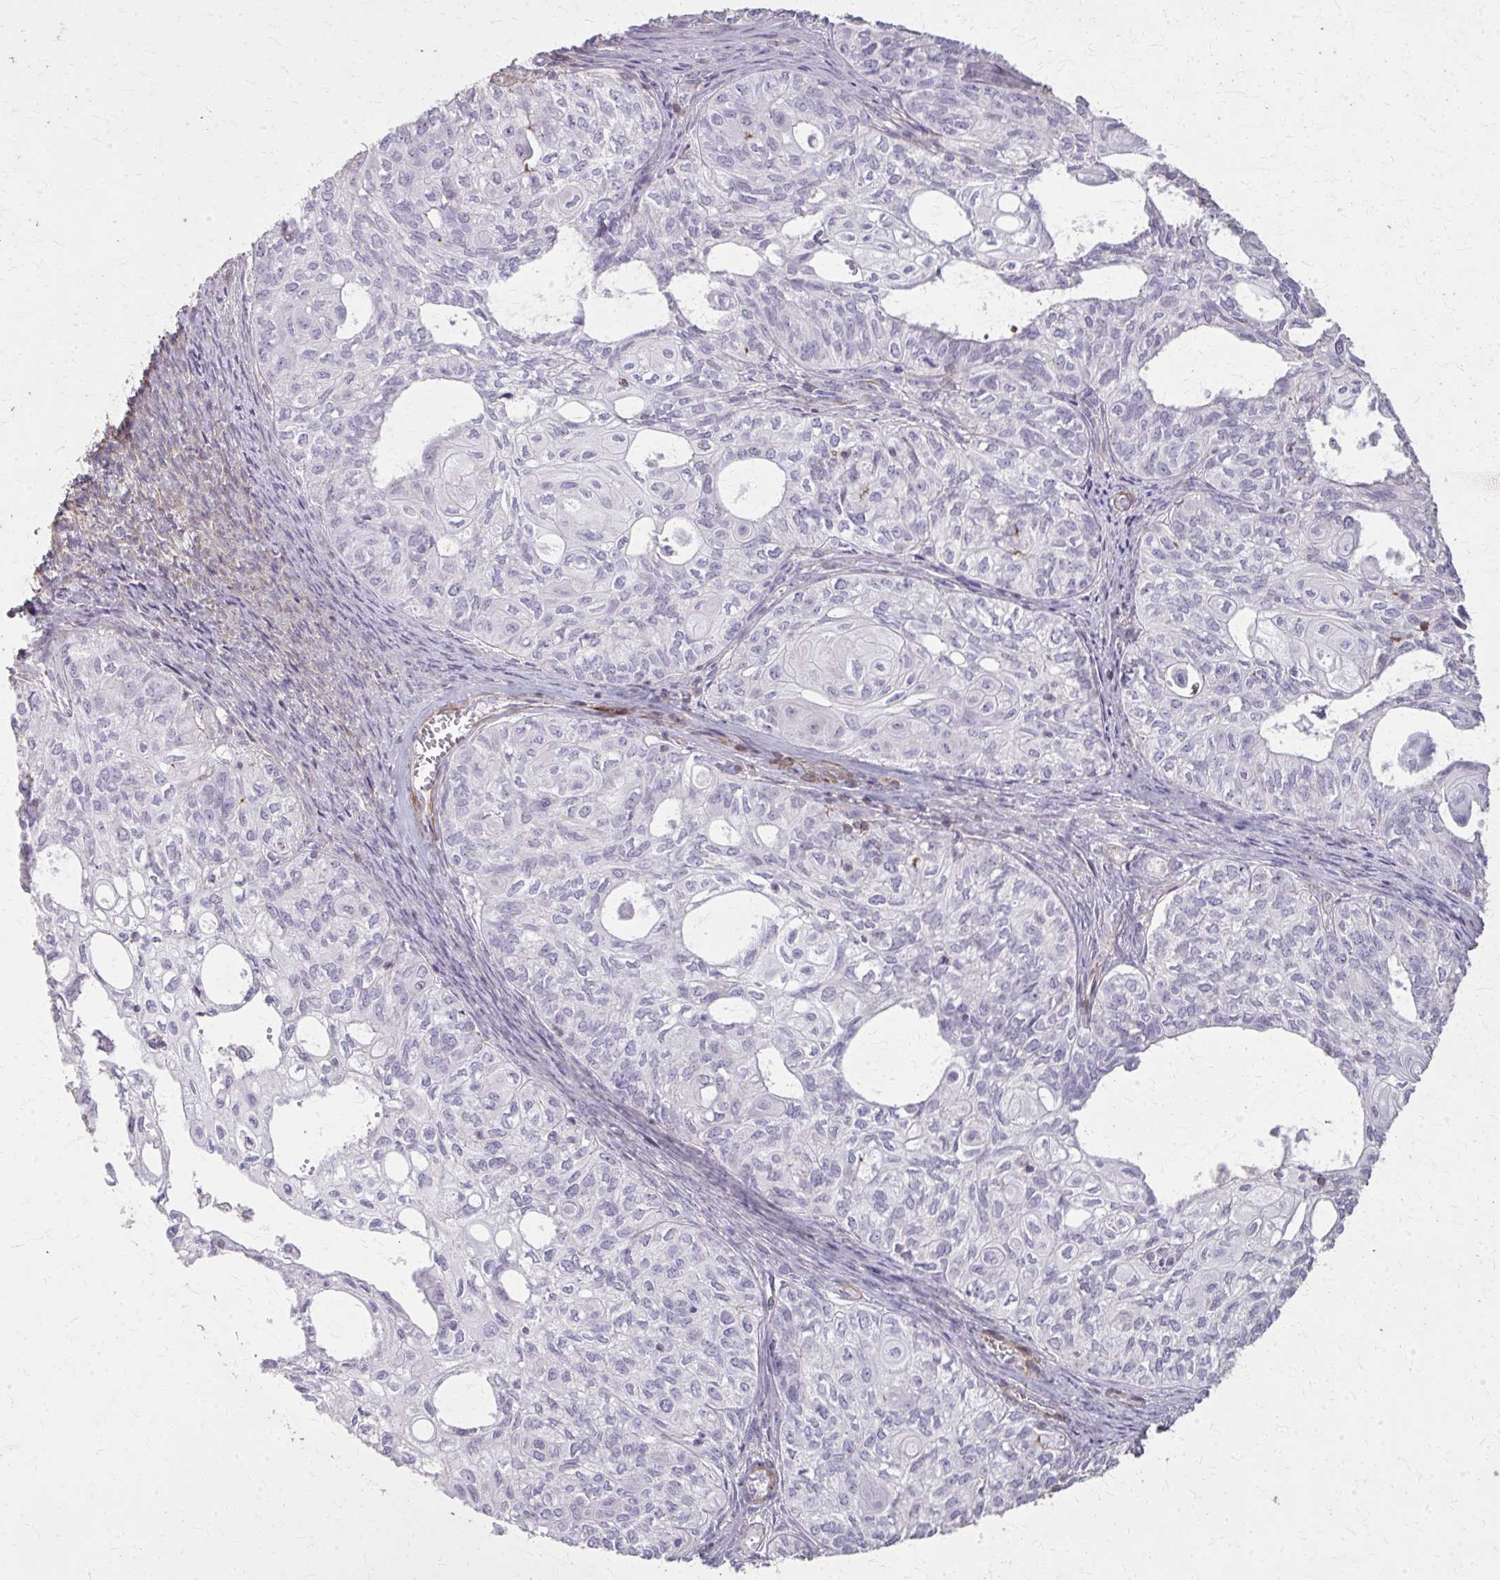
{"staining": {"intensity": "negative", "quantity": "none", "location": "none"}, "tissue": "ovarian cancer", "cell_type": "Tumor cells", "image_type": "cancer", "snomed": [{"axis": "morphology", "description": "Carcinoma, endometroid"}, {"axis": "topography", "description": "Ovary"}], "caption": "This is an IHC micrograph of ovarian cancer. There is no staining in tumor cells.", "gene": "TENM4", "patient": {"sex": "female", "age": 64}}